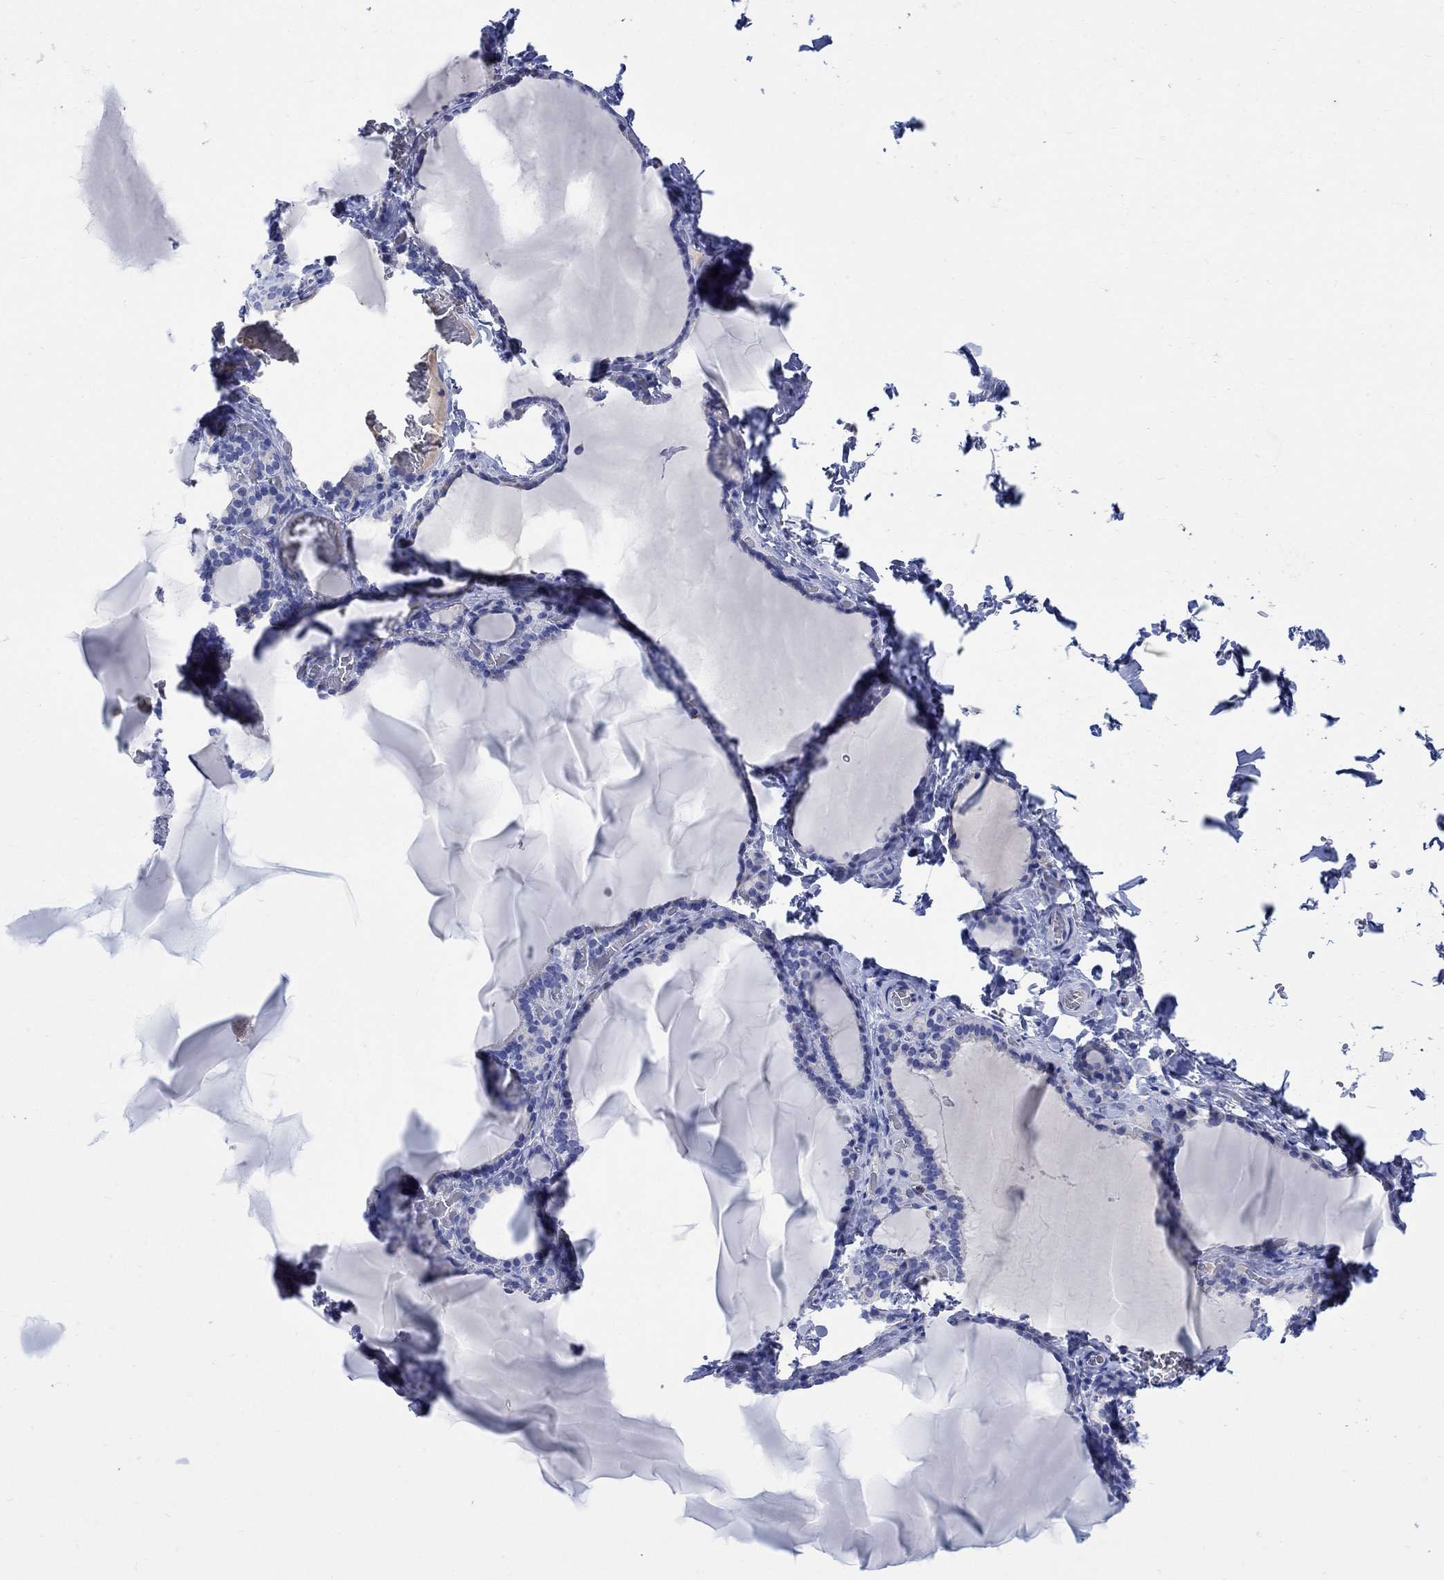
{"staining": {"intensity": "negative", "quantity": "none", "location": "none"}, "tissue": "thyroid gland", "cell_type": "Glandular cells", "image_type": "normal", "snomed": [{"axis": "morphology", "description": "Normal tissue, NOS"}, {"axis": "morphology", "description": "Hyperplasia, NOS"}, {"axis": "topography", "description": "Thyroid gland"}], "caption": "A photomicrograph of human thyroid gland is negative for staining in glandular cells. (DAB immunohistochemistry (IHC), high magnification).", "gene": "GCM1", "patient": {"sex": "female", "age": 27}}